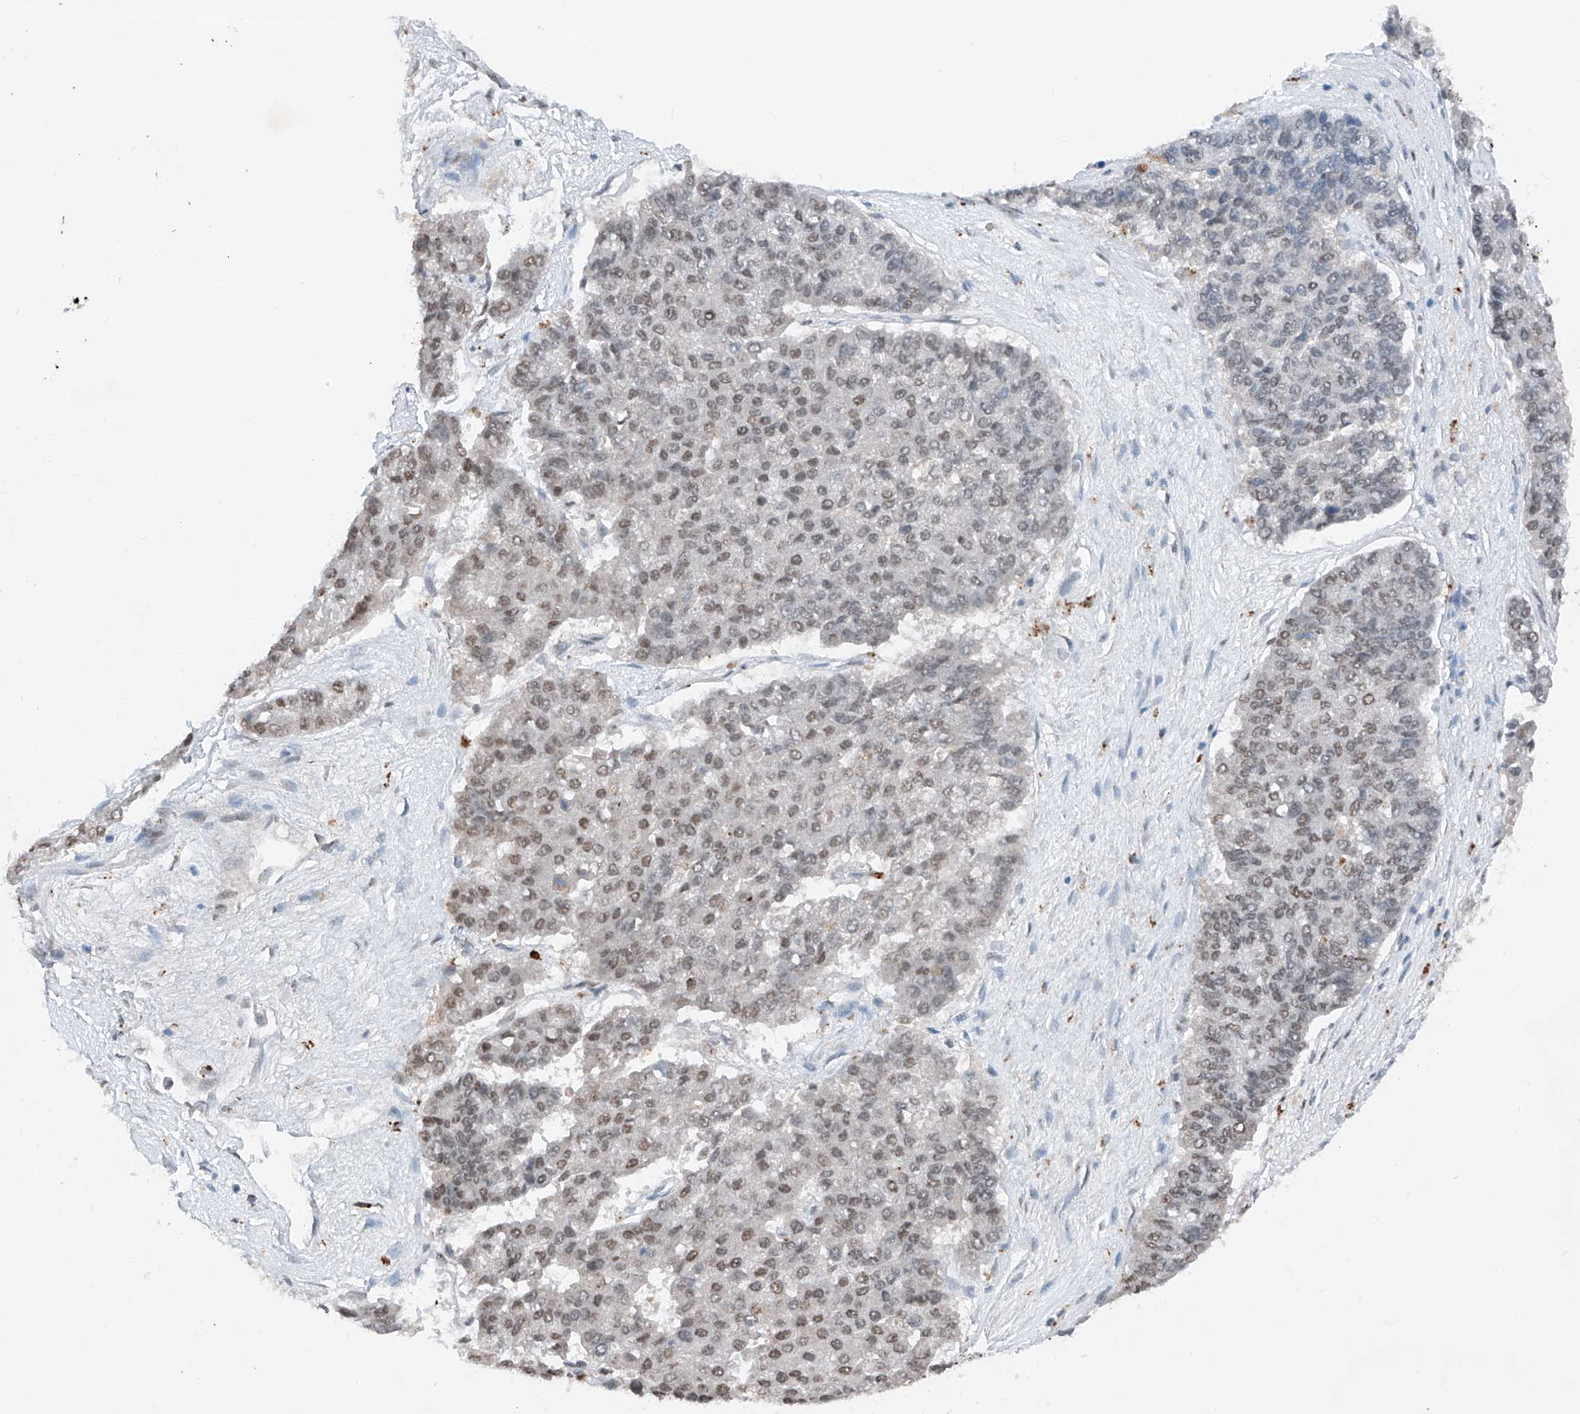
{"staining": {"intensity": "moderate", "quantity": ">75%", "location": "nuclear"}, "tissue": "pancreatic cancer", "cell_type": "Tumor cells", "image_type": "cancer", "snomed": [{"axis": "morphology", "description": "Adenocarcinoma, NOS"}, {"axis": "topography", "description": "Pancreas"}], "caption": "DAB (3,3'-diaminobenzidine) immunohistochemical staining of human pancreatic adenocarcinoma demonstrates moderate nuclear protein positivity in approximately >75% of tumor cells.", "gene": "TBX4", "patient": {"sex": "male", "age": 50}}